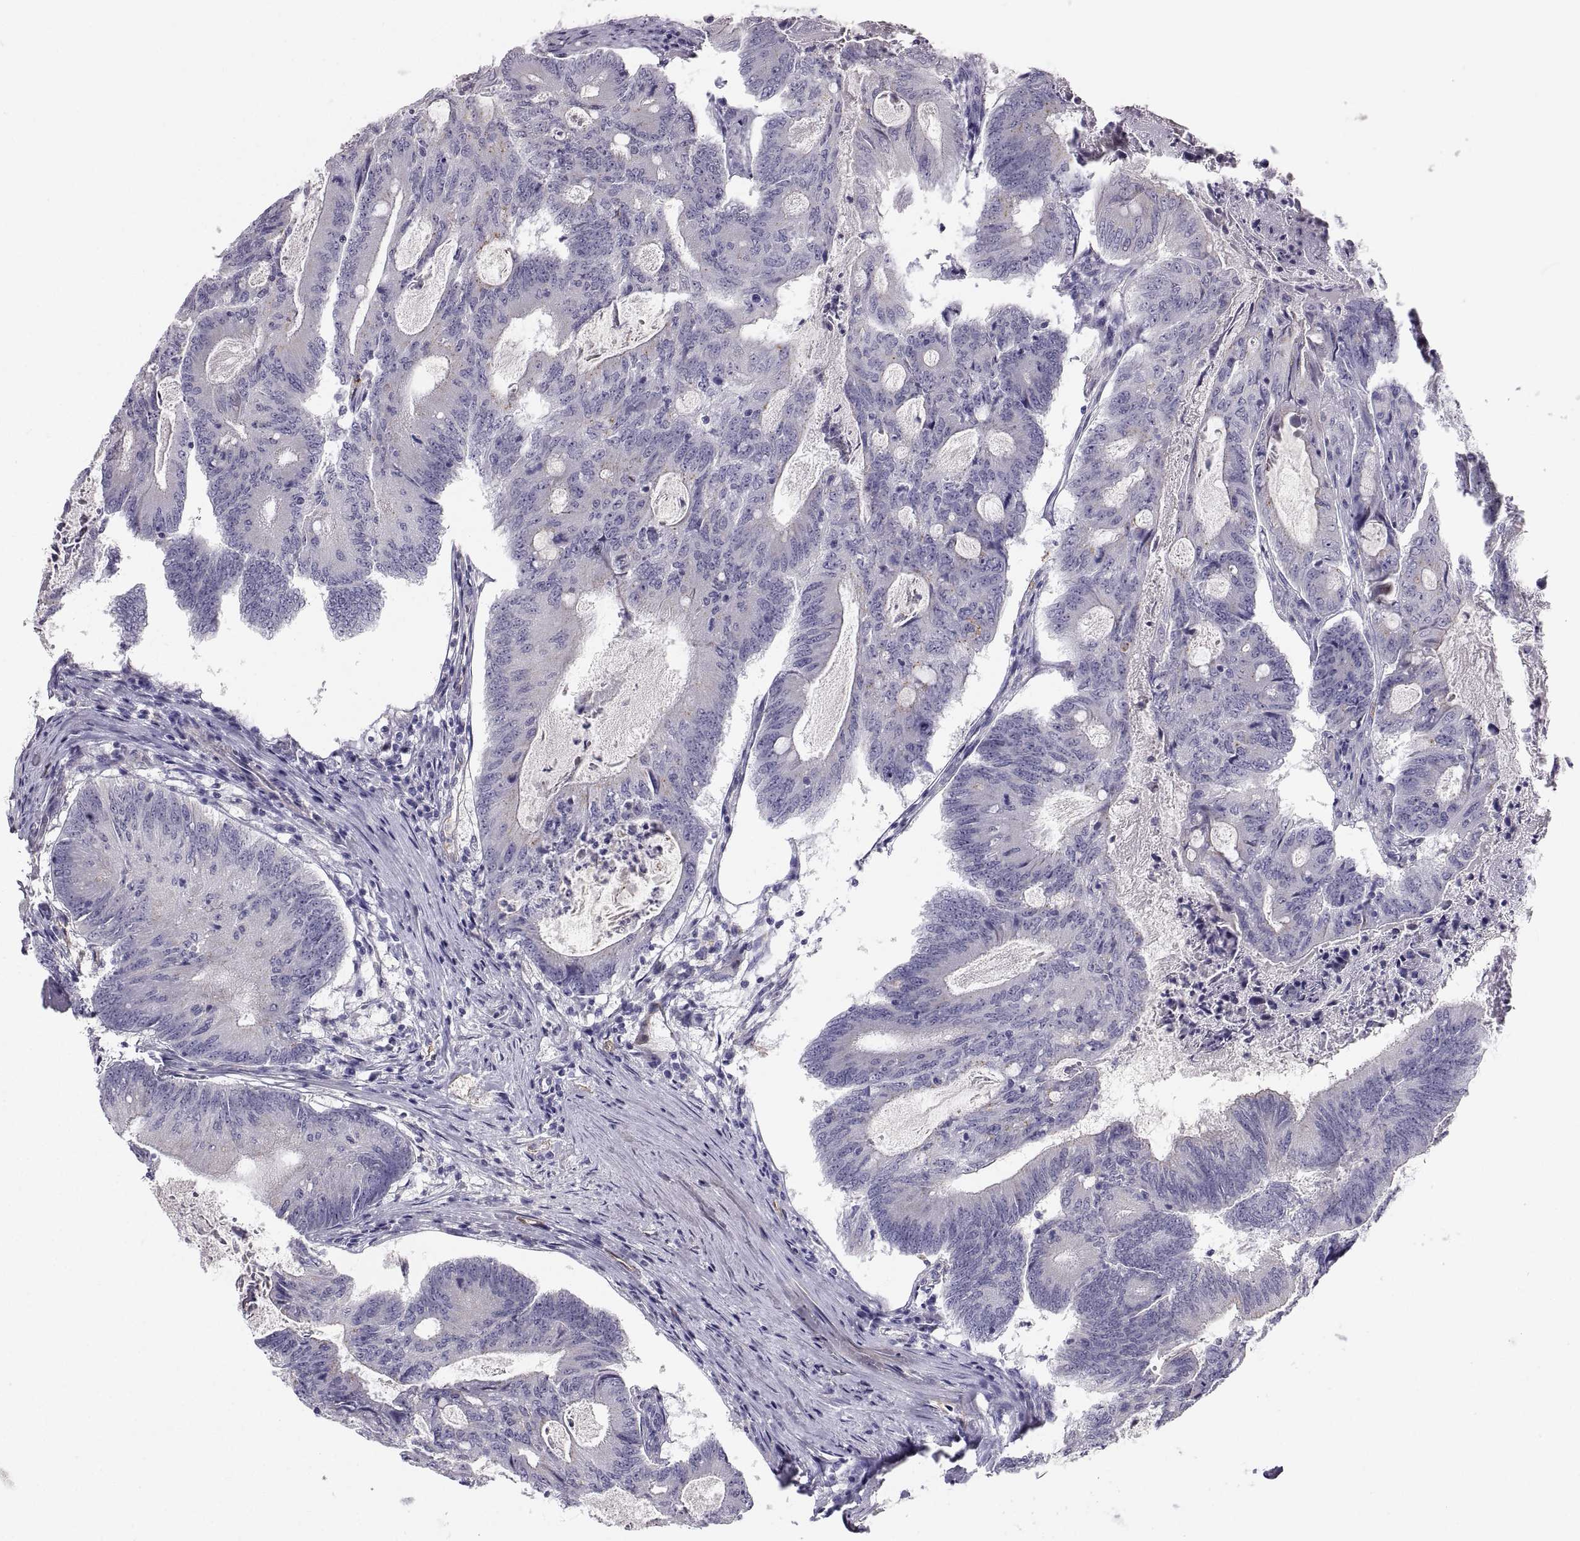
{"staining": {"intensity": "negative", "quantity": "none", "location": "none"}, "tissue": "colorectal cancer", "cell_type": "Tumor cells", "image_type": "cancer", "snomed": [{"axis": "morphology", "description": "Adenocarcinoma, NOS"}, {"axis": "topography", "description": "Colon"}], "caption": "This micrograph is of adenocarcinoma (colorectal) stained with IHC to label a protein in brown with the nuclei are counter-stained blue. There is no expression in tumor cells.", "gene": "PGM5", "patient": {"sex": "female", "age": 70}}